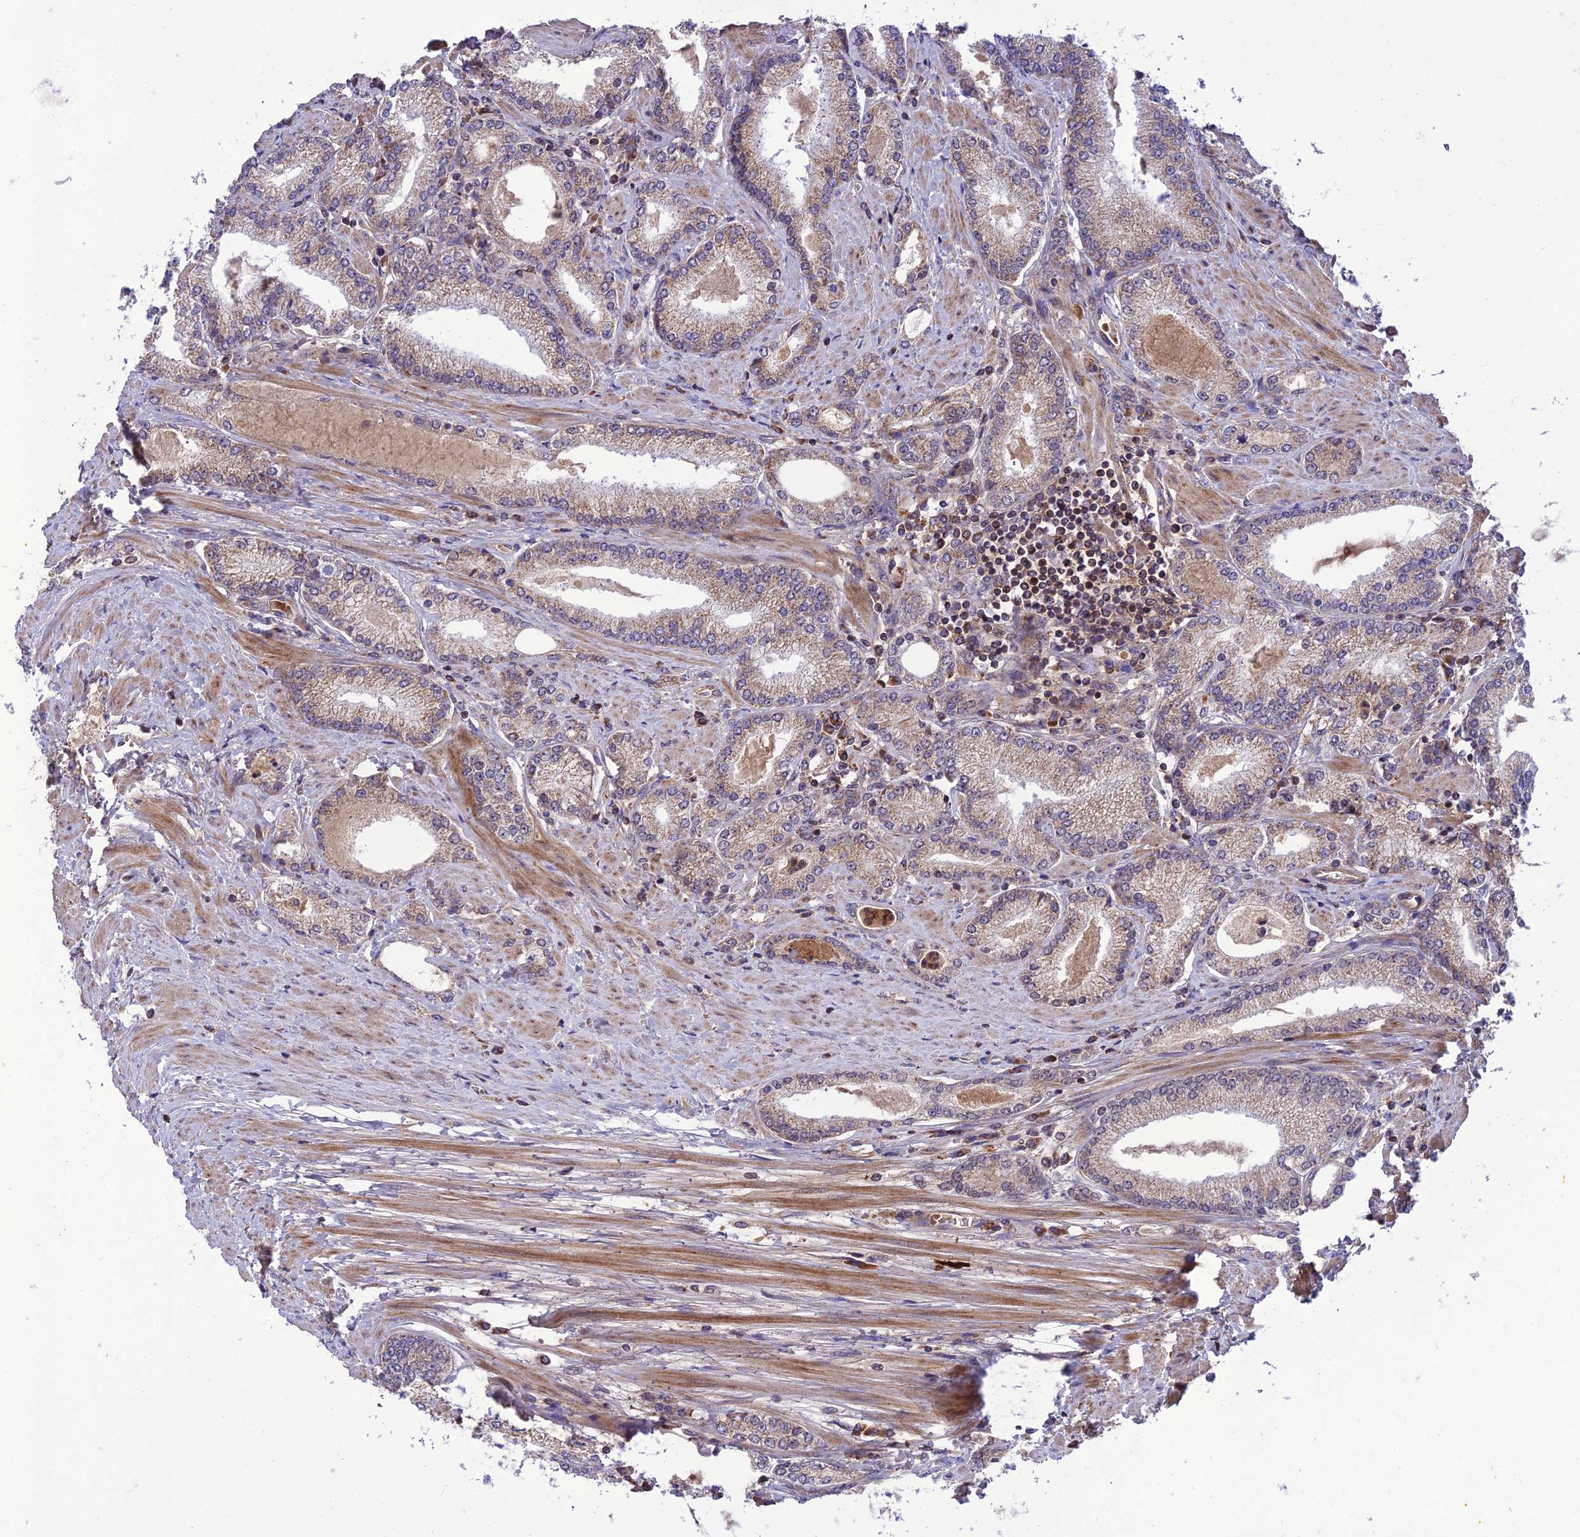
{"staining": {"intensity": "weak", "quantity": "25%-75%", "location": "cytoplasmic/membranous"}, "tissue": "prostate cancer", "cell_type": "Tumor cells", "image_type": "cancer", "snomed": [{"axis": "morphology", "description": "Adenocarcinoma, High grade"}, {"axis": "topography", "description": "Prostate"}], "caption": "There is low levels of weak cytoplasmic/membranous positivity in tumor cells of prostate cancer, as demonstrated by immunohistochemical staining (brown color).", "gene": "NDUFC1", "patient": {"sex": "male", "age": 66}}